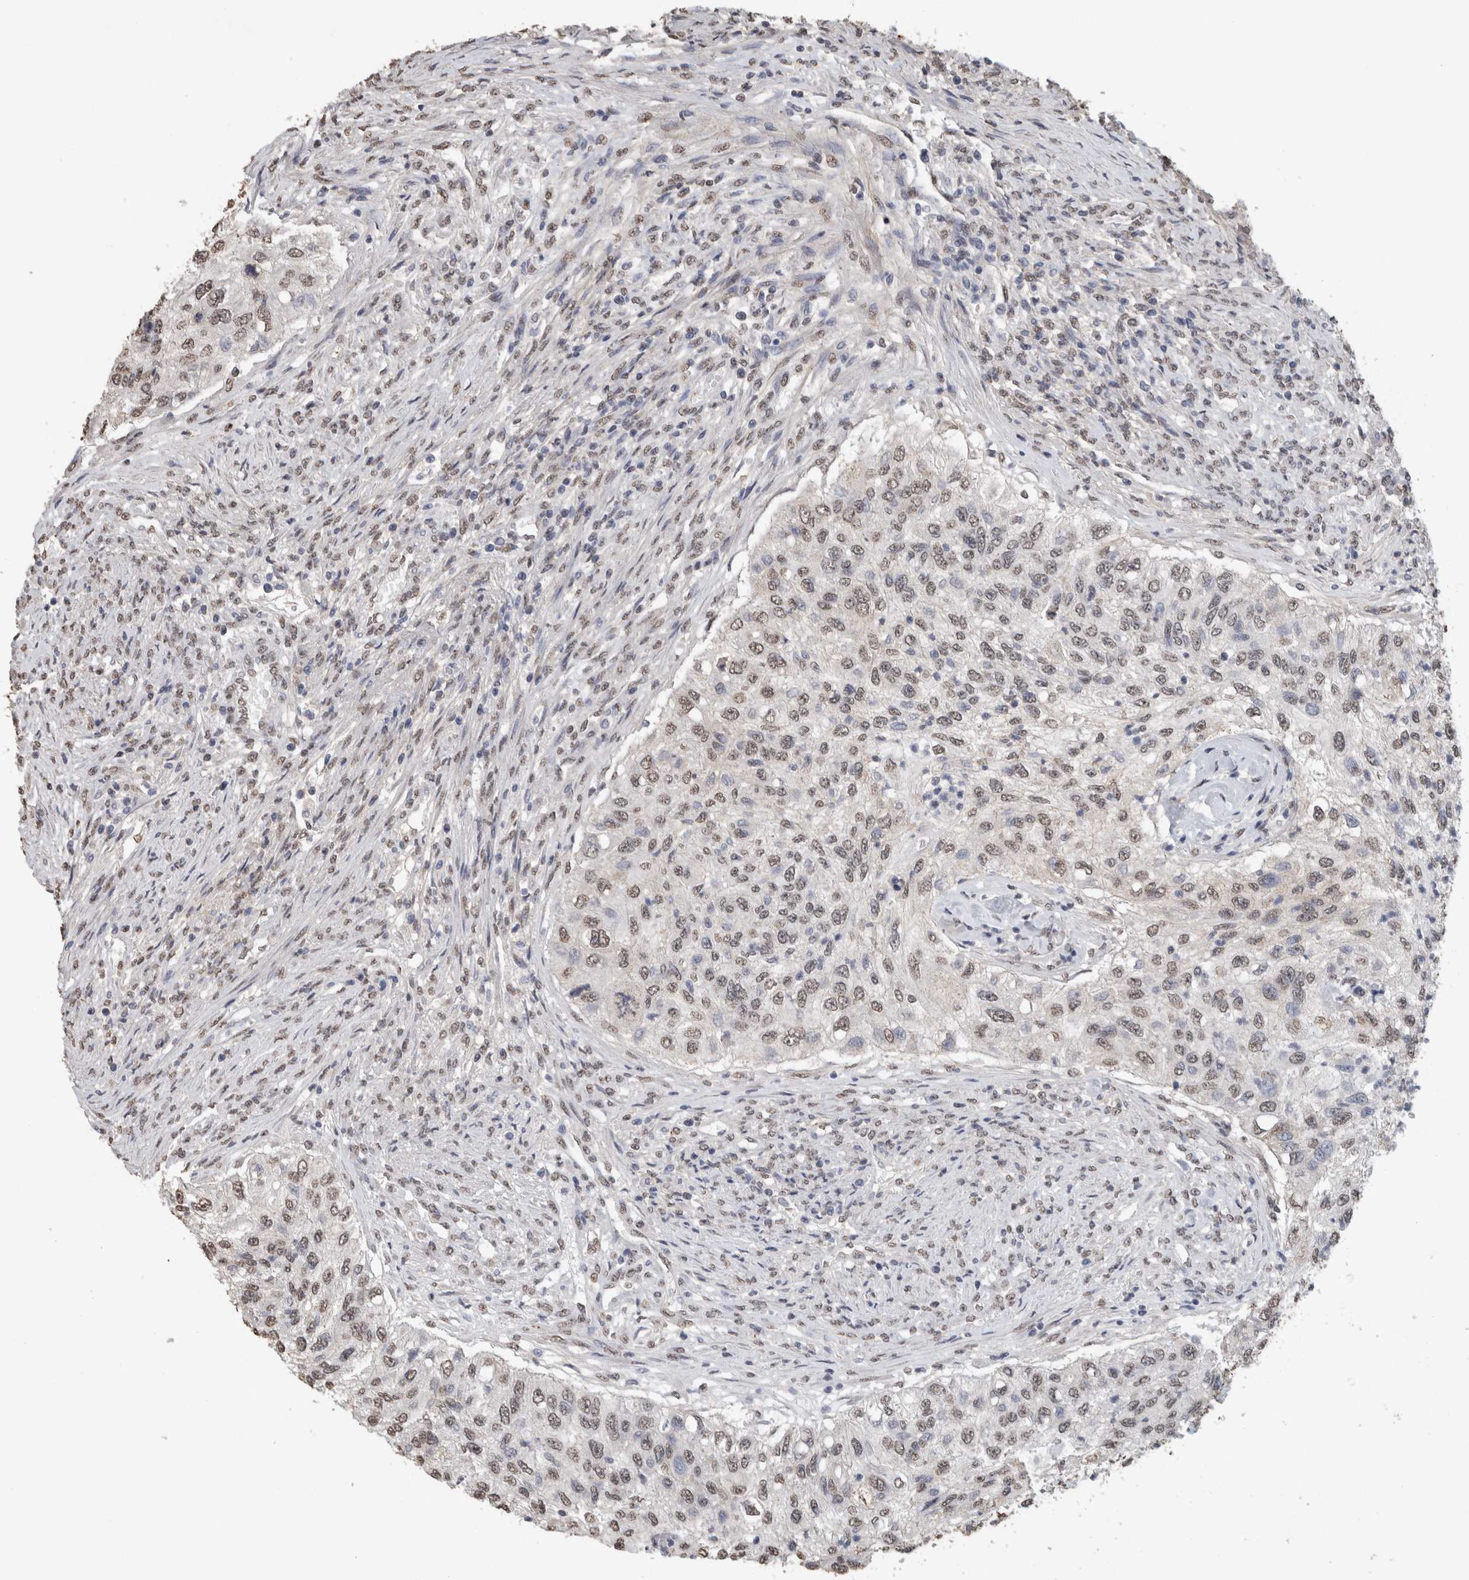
{"staining": {"intensity": "weak", "quantity": ">75%", "location": "nuclear"}, "tissue": "urothelial cancer", "cell_type": "Tumor cells", "image_type": "cancer", "snomed": [{"axis": "morphology", "description": "Urothelial carcinoma, High grade"}, {"axis": "topography", "description": "Urinary bladder"}], "caption": "This is an image of immunohistochemistry (IHC) staining of urothelial carcinoma (high-grade), which shows weak staining in the nuclear of tumor cells.", "gene": "LTBP1", "patient": {"sex": "female", "age": 60}}